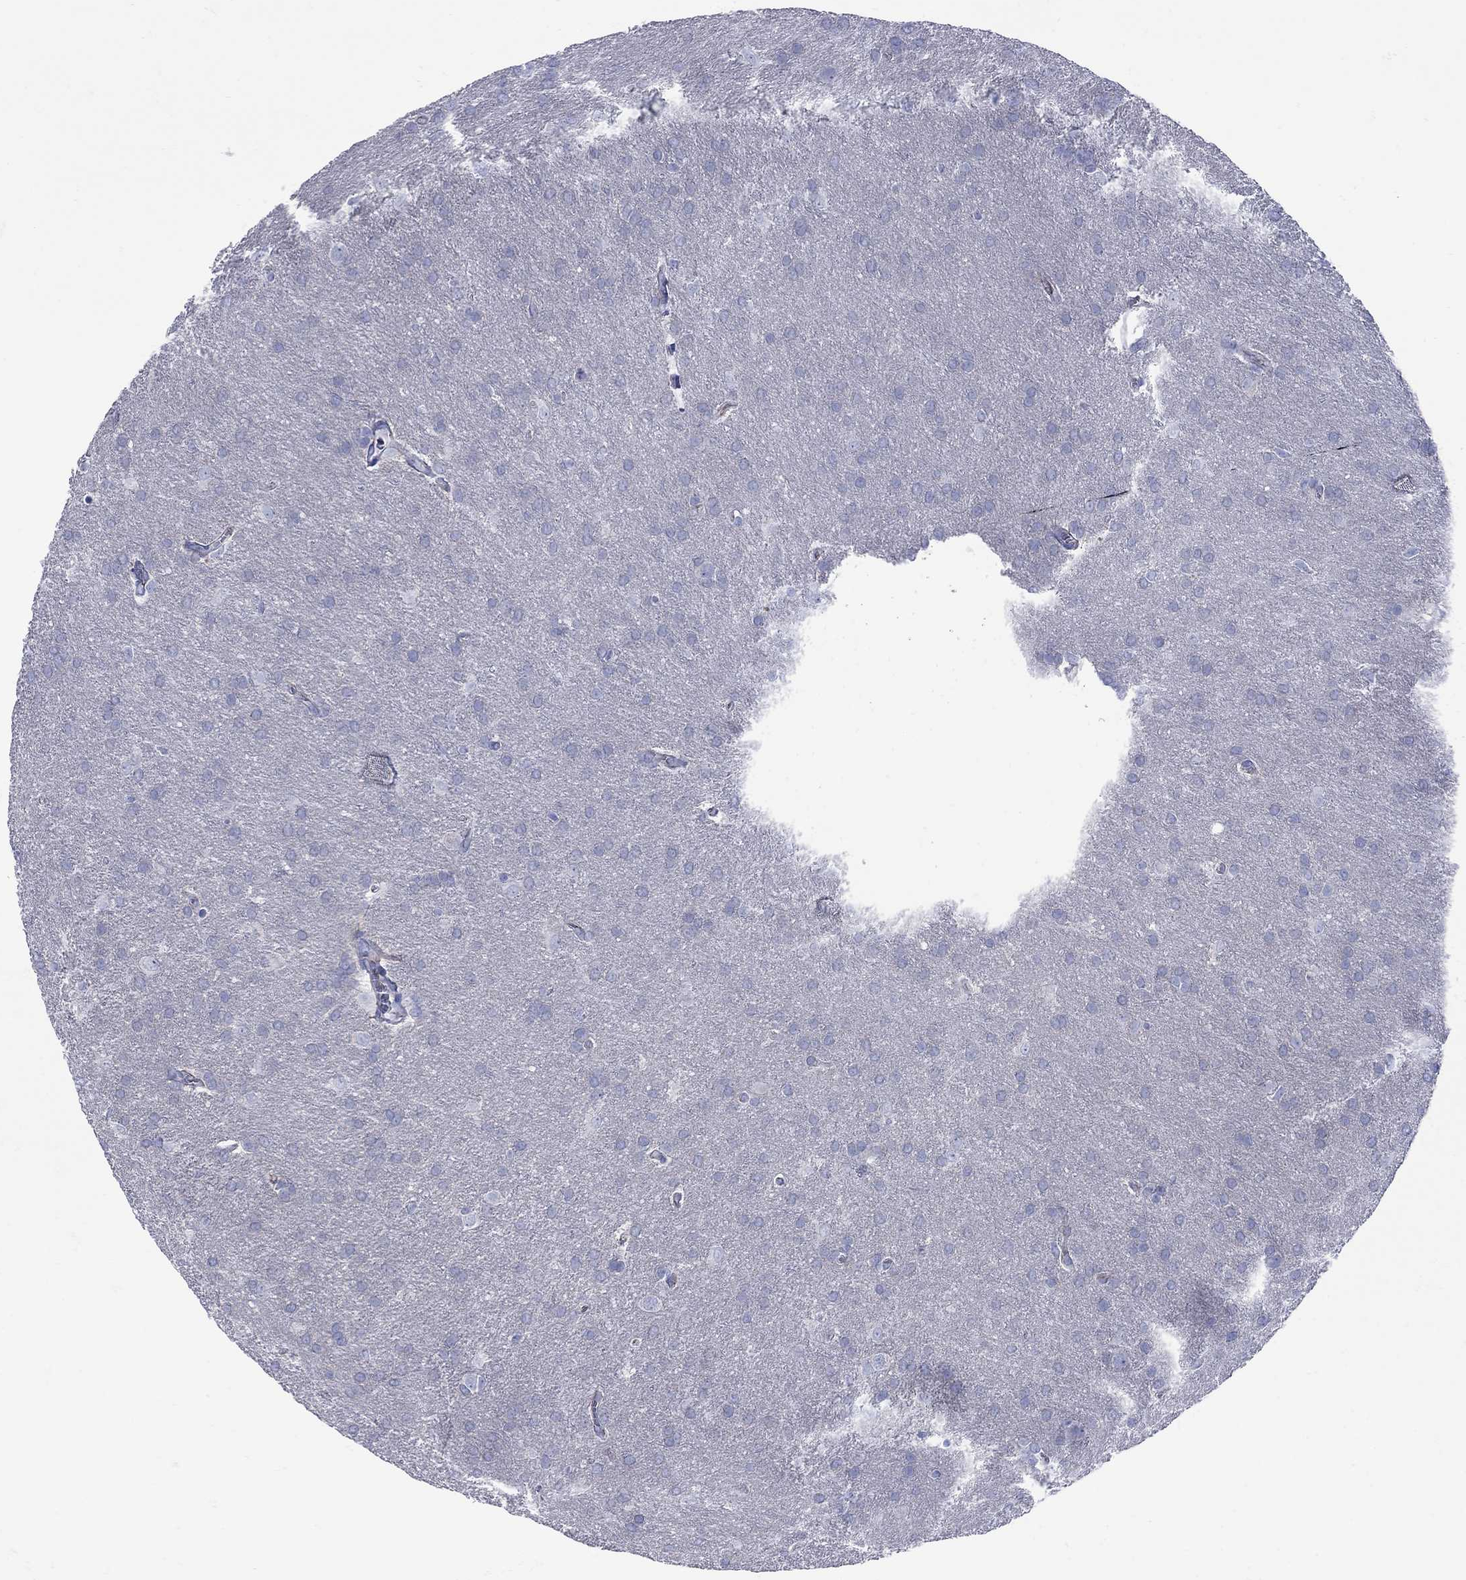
{"staining": {"intensity": "negative", "quantity": "none", "location": "none"}, "tissue": "glioma", "cell_type": "Tumor cells", "image_type": "cancer", "snomed": [{"axis": "morphology", "description": "Glioma, malignant, Low grade"}, {"axis": "topography", "description": "Brain"}], "caption": "A high-resolution photomicrograph shows immunohistochemistry (IHC) staining of malignant glioma (low-grade), which demonstrates no significant expression in tumor cells.", "gene": "PDZD3", "patient": {"sex": "female", "age": 32}}